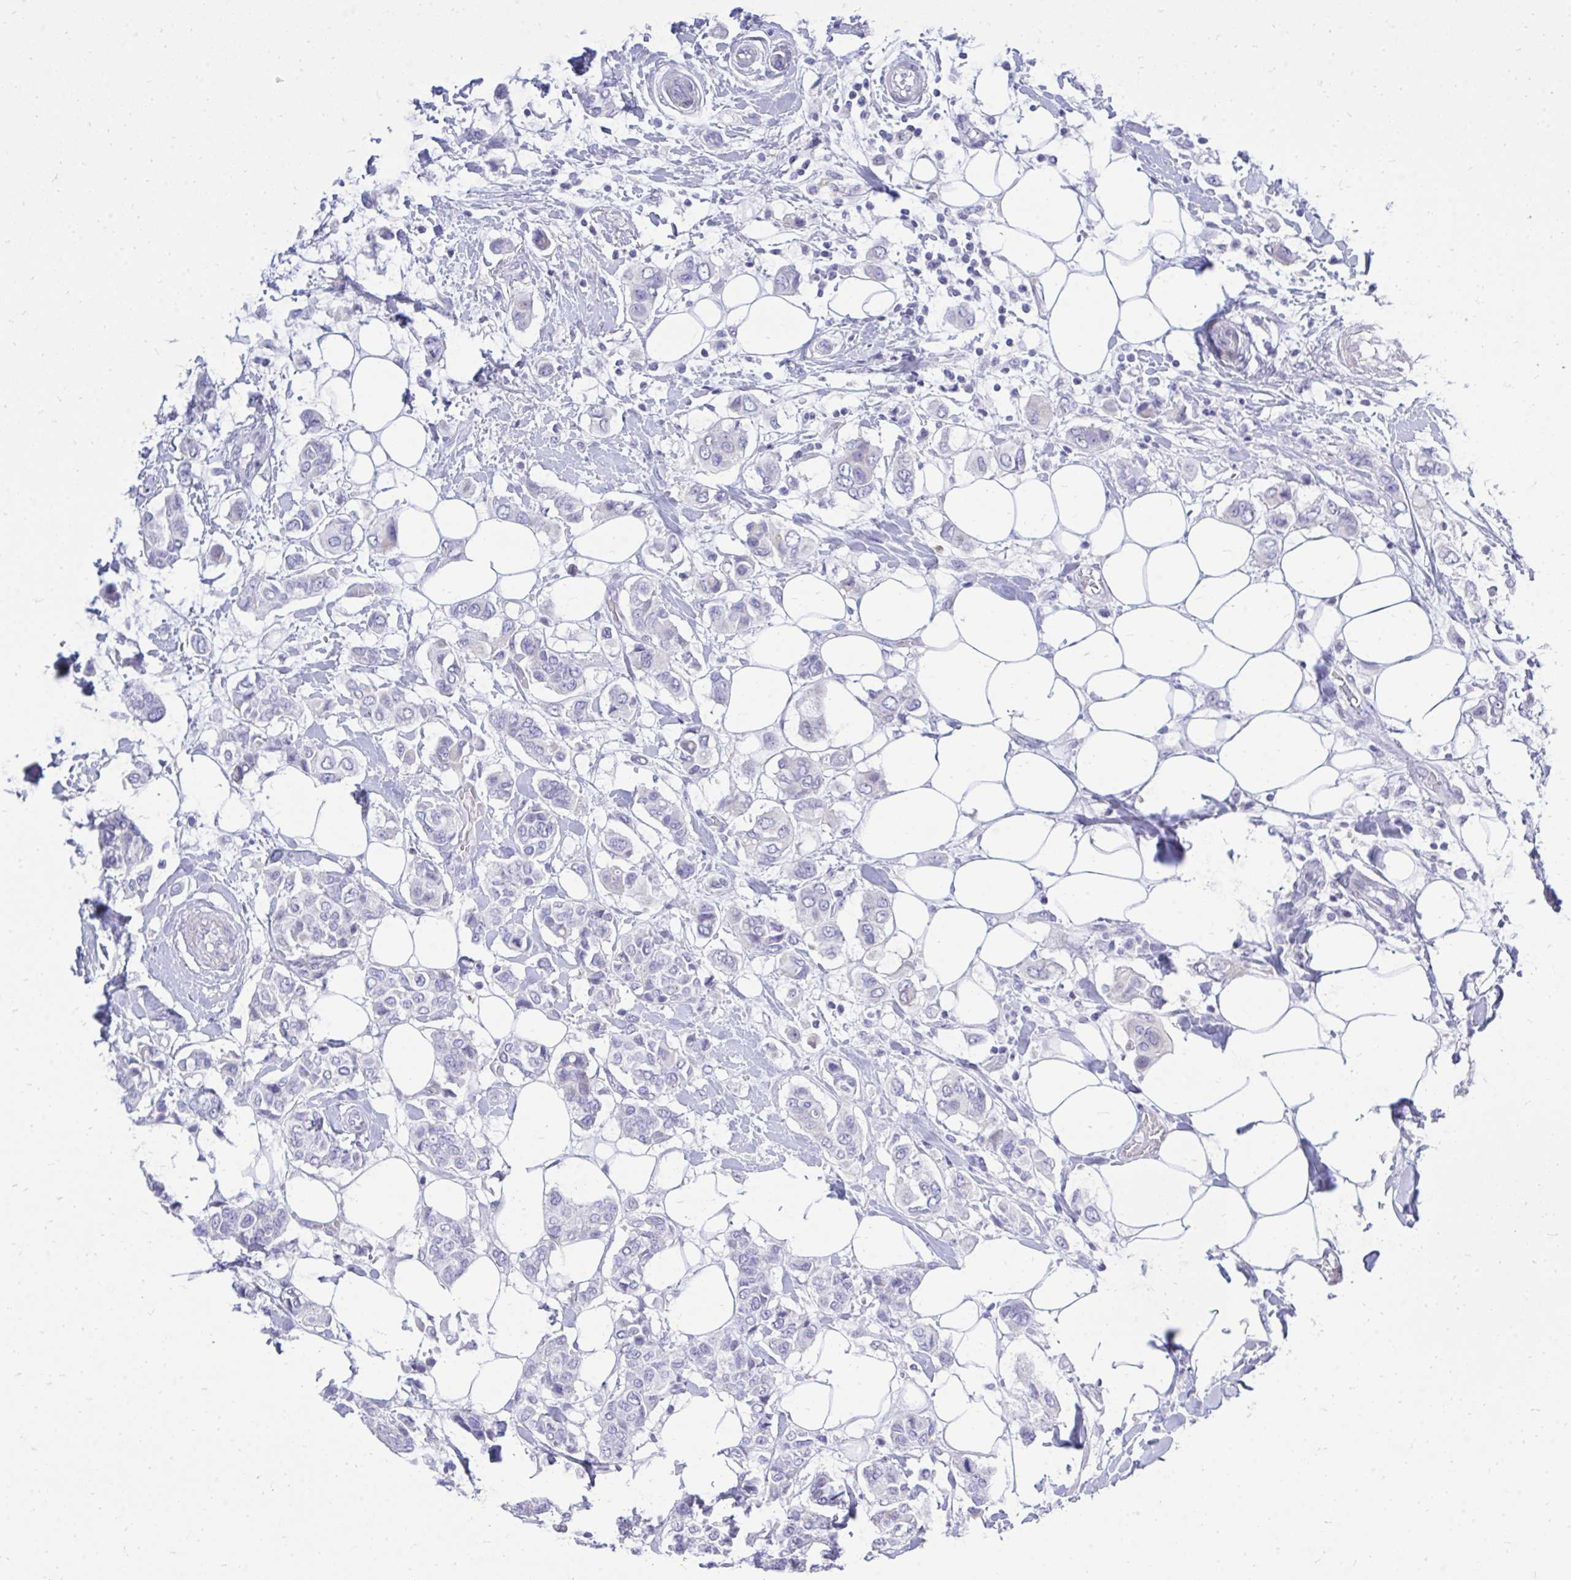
{"staining": {"intensity": "negative", "quantity": "none", "location": "none"}, "tissue": "breast cancer", "cell_type": "Tumor cells", "image_type": "cancer", "snomed": [{"axis": "morphology", "description": "Lobular carcinoma"}, {"axis": "topography", "description": "Breast"}], "caption": "An image of human breast cancer (lobular carcinoma) is negative for staining in tumor cells.", "gene": "GABRA1", "patient": {"sex": "female", "age": 51}}